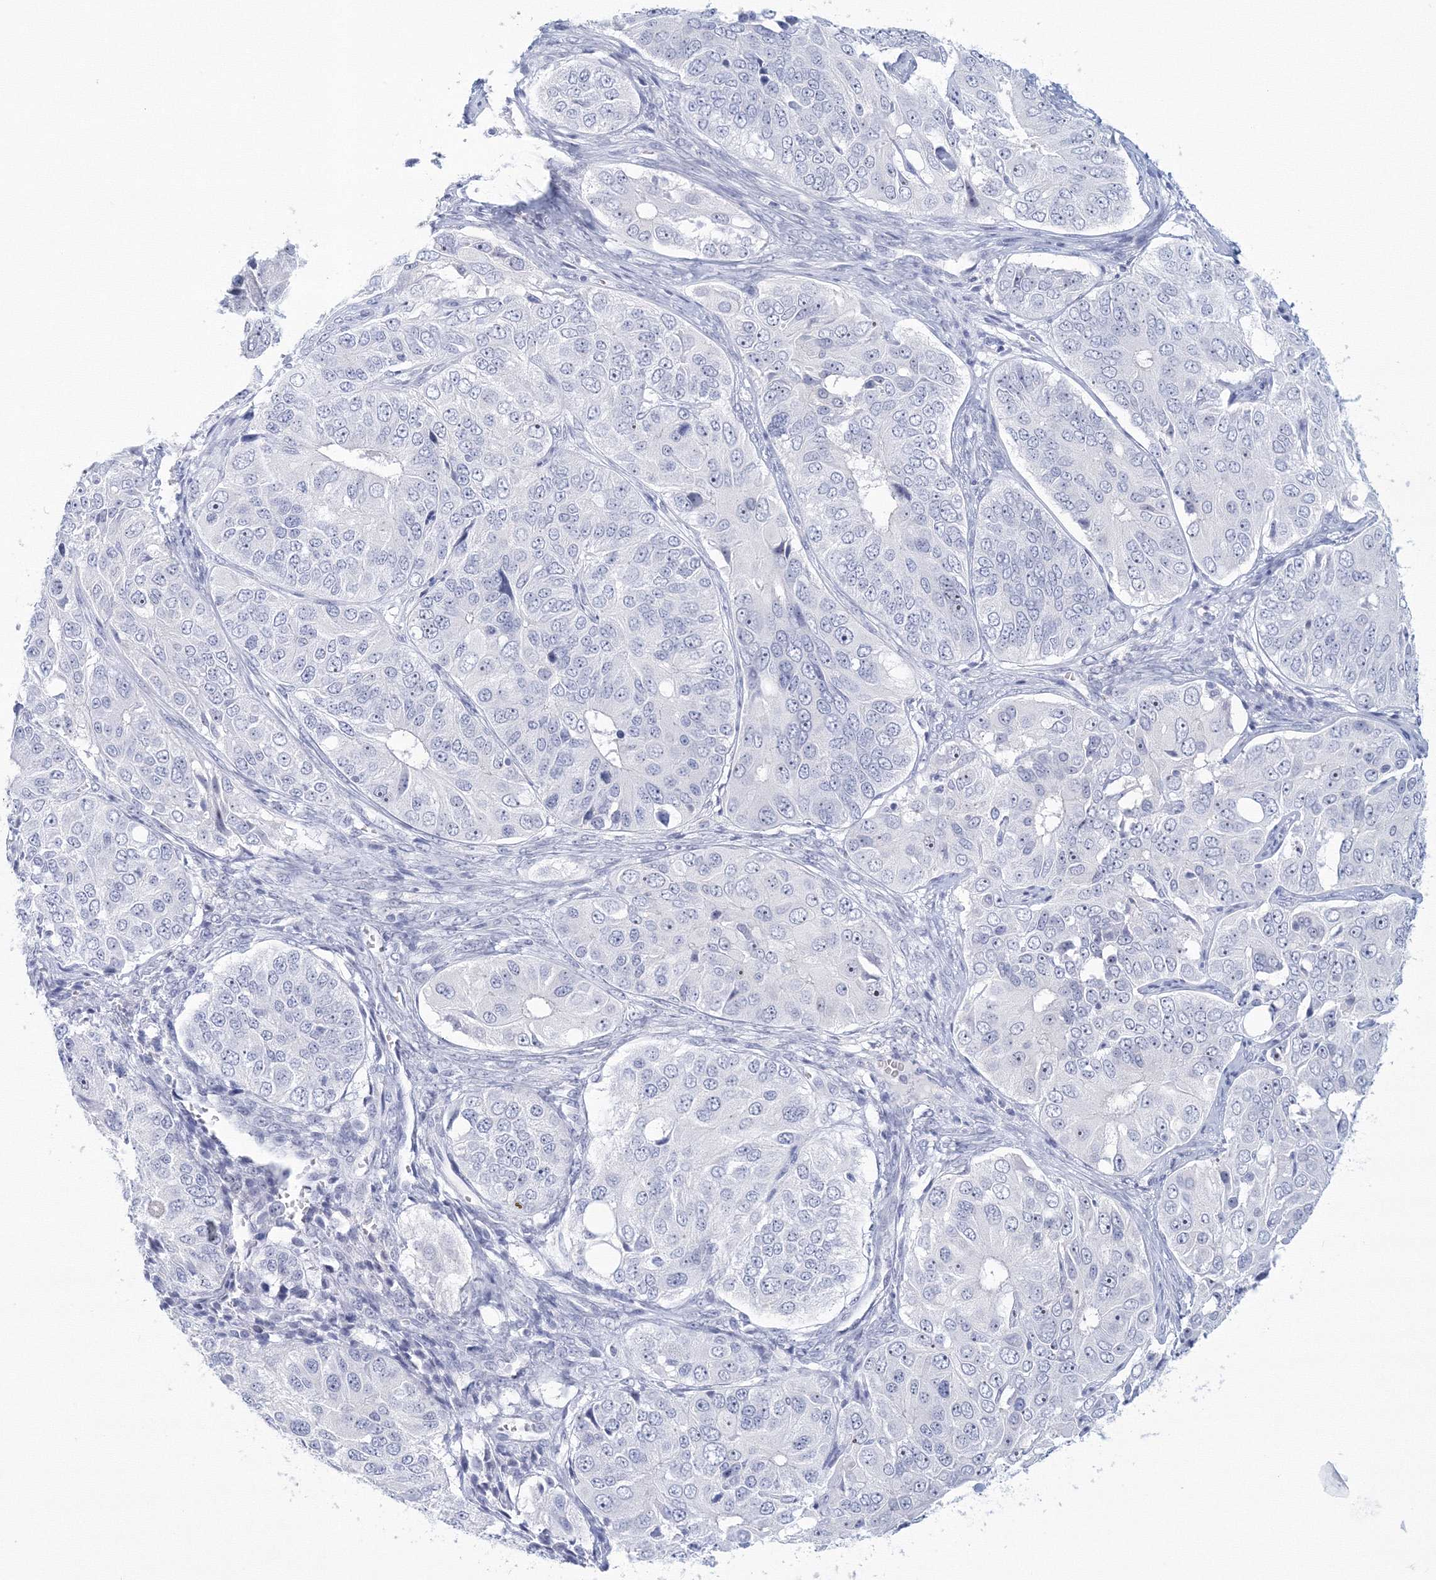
{"staining": {"intensity": "negative", "quantity": "none", "location": "none"}, "tissue": "ovarian cancer", "cell_type": "Tumor cells", "image_type": "cancer", "snomed": [{"axis": "morphology", "description": "Carcinoma, endometroid"}, {"axis": "topography", "description": "Ovary"}], "caption": "Immunohistochemistry photomicrograph of neoplastic tissue: ovarian cancer (endometroid carcinoma) stained with DAB exhibits no significant protein expression in tumor cells.", "gene": "VSIG1", "patient": {"sex": "female", "age": 51}}